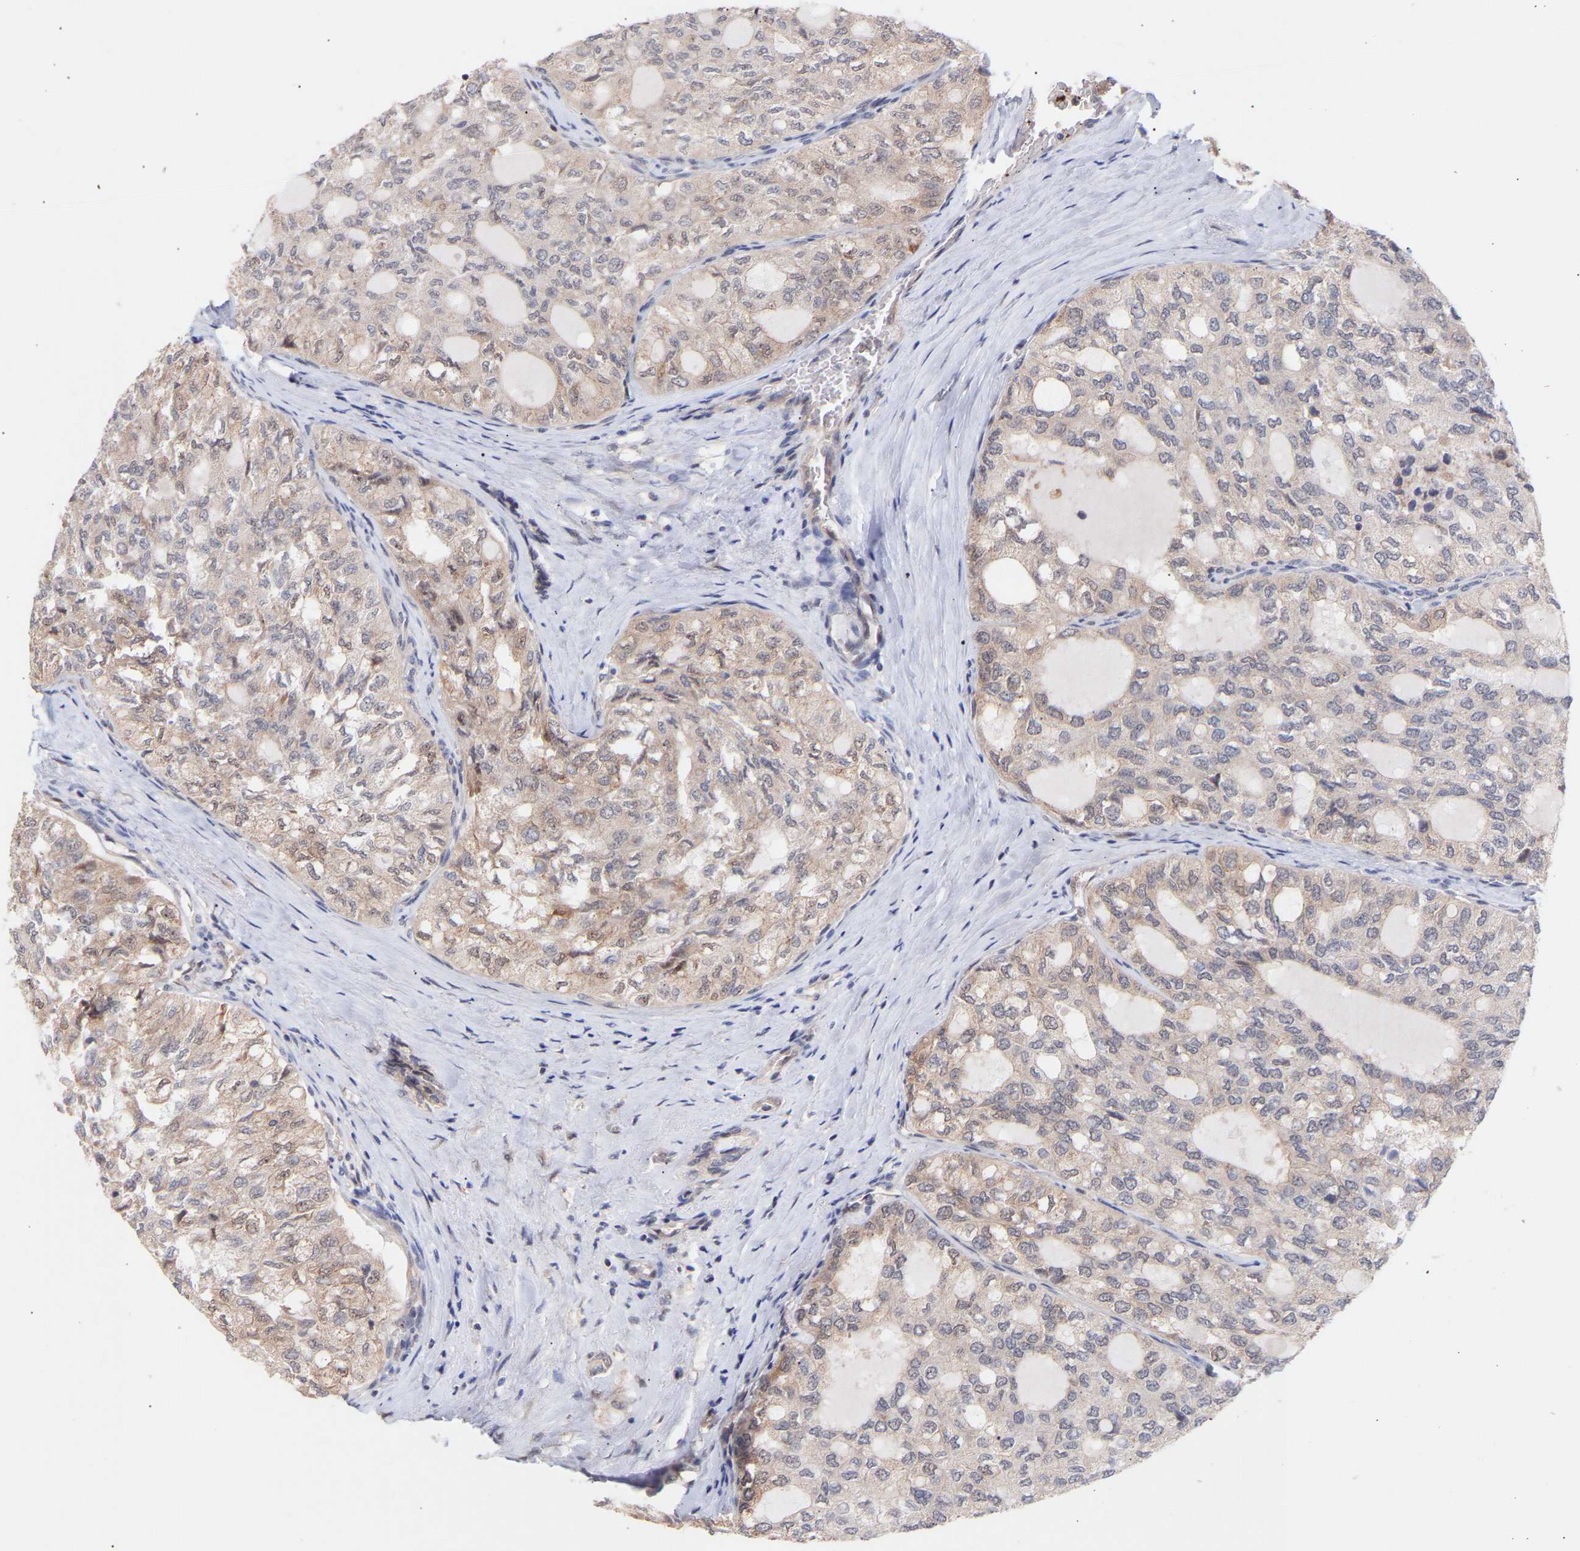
{"staining": {"intensity": "weak", "quantity": "<25%", "location": "cytoplasmic/membranous,nuclear"}, "tissue": "thyroid cancer", "cell_type": "Tumor cells", "image_type": "cancer", "snomed": [{"axis": "morphology", "description": "Follicular adenoma carcinoma, NOS"}, {"axis": "topography", "description": "Thyroid gland"}], "caption": "There is no significant positivity in tumor cells of thyroid follicular adenoma carcinoma. (Brightfield microscopy of DAB IHC at high magnification).", "gene": "PDLIM5", "patient": {"sex": "male", "age": 75}}